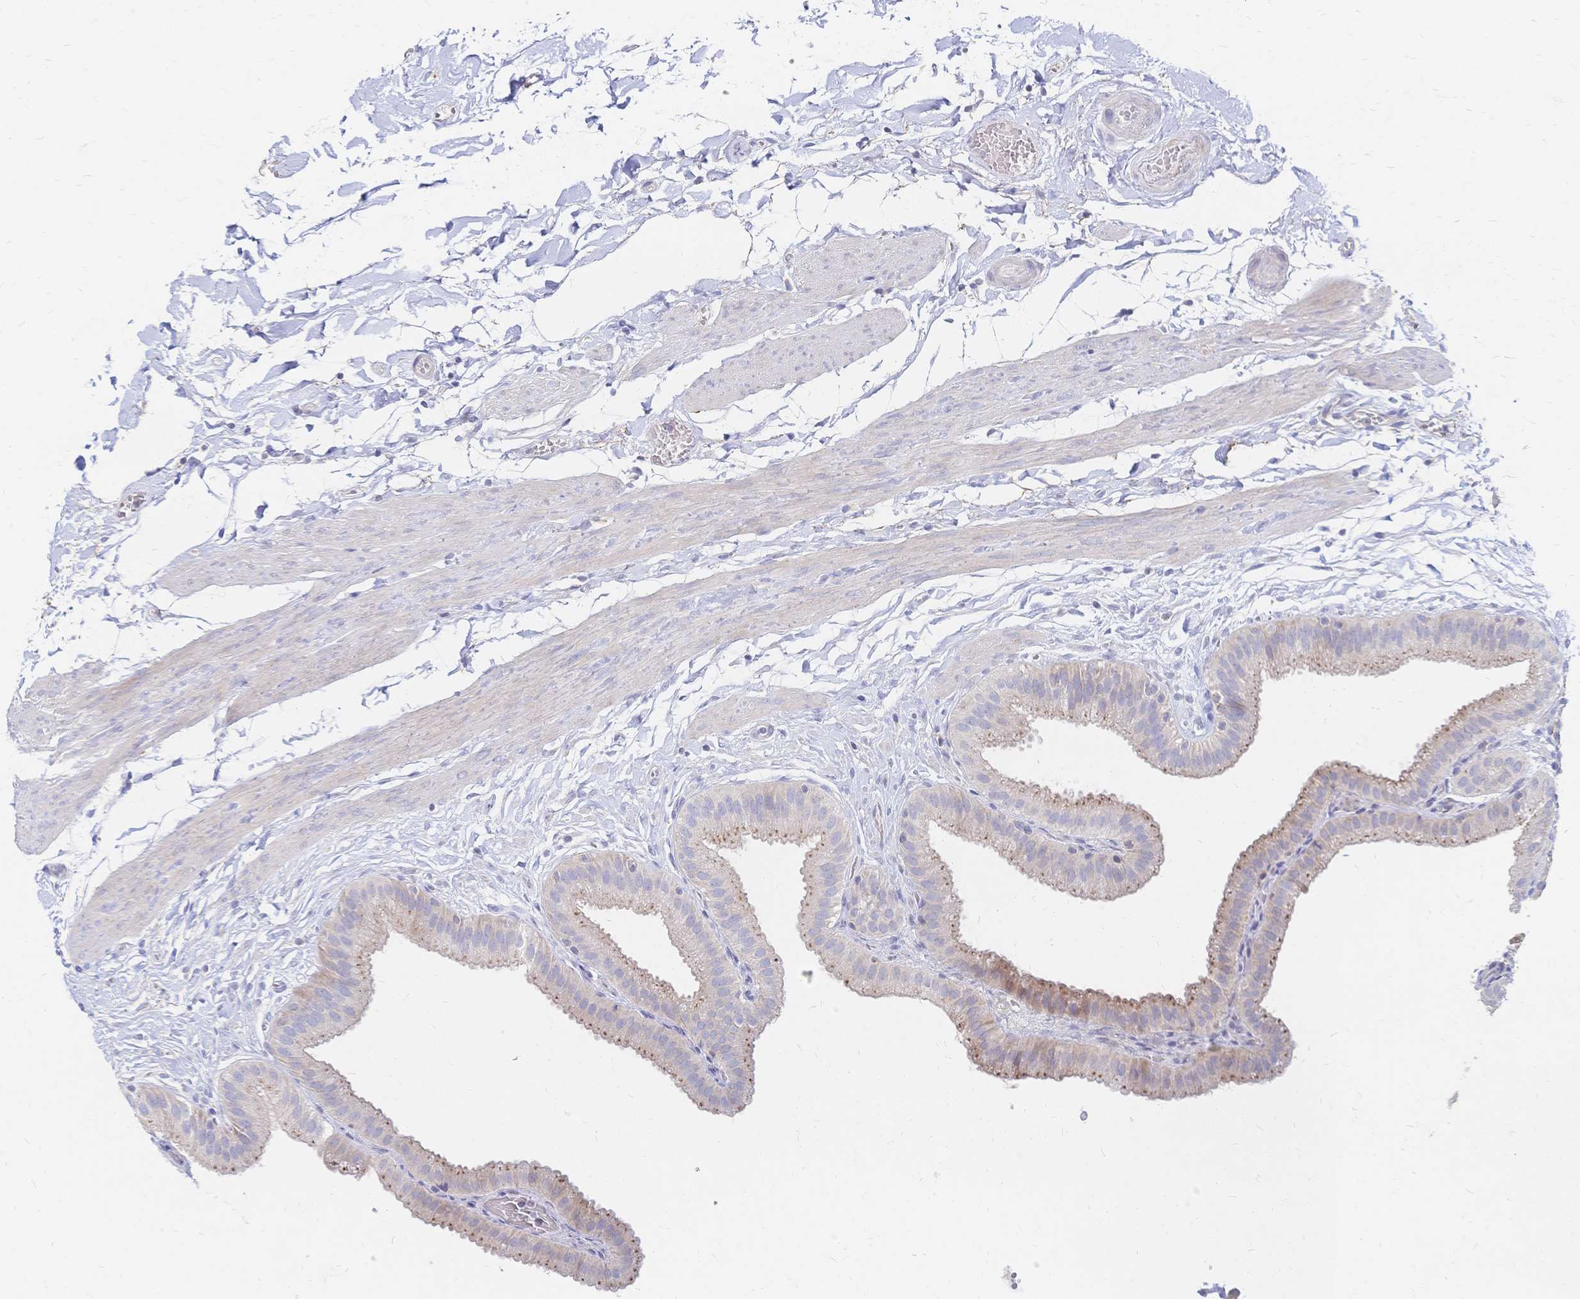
{"staining": {"intensity": "weak", "quantity": "25%-75%", "location": "cytoplasmic/membranous"}, "tissue": "gallbladder", "cell_type": "Glandular cells", "image_type": "normal", "snomed": [{"axis": "morphology", "description": "Normal tissue, NOS"}, {"axis": "topography", "description": "Gallbladder"}], "caption": "Brown immunohistochemical staining in benign human gallbladder reveals weak cytoplasmic/membranous positivity in about 25%-75% of glandular cells. (DAB (3,3'-diaminobenzidine) IHC with brightfield microscopy, high magnification).", "gene": "VWC2L", "patient": {"sex": "female", "age": 63}}